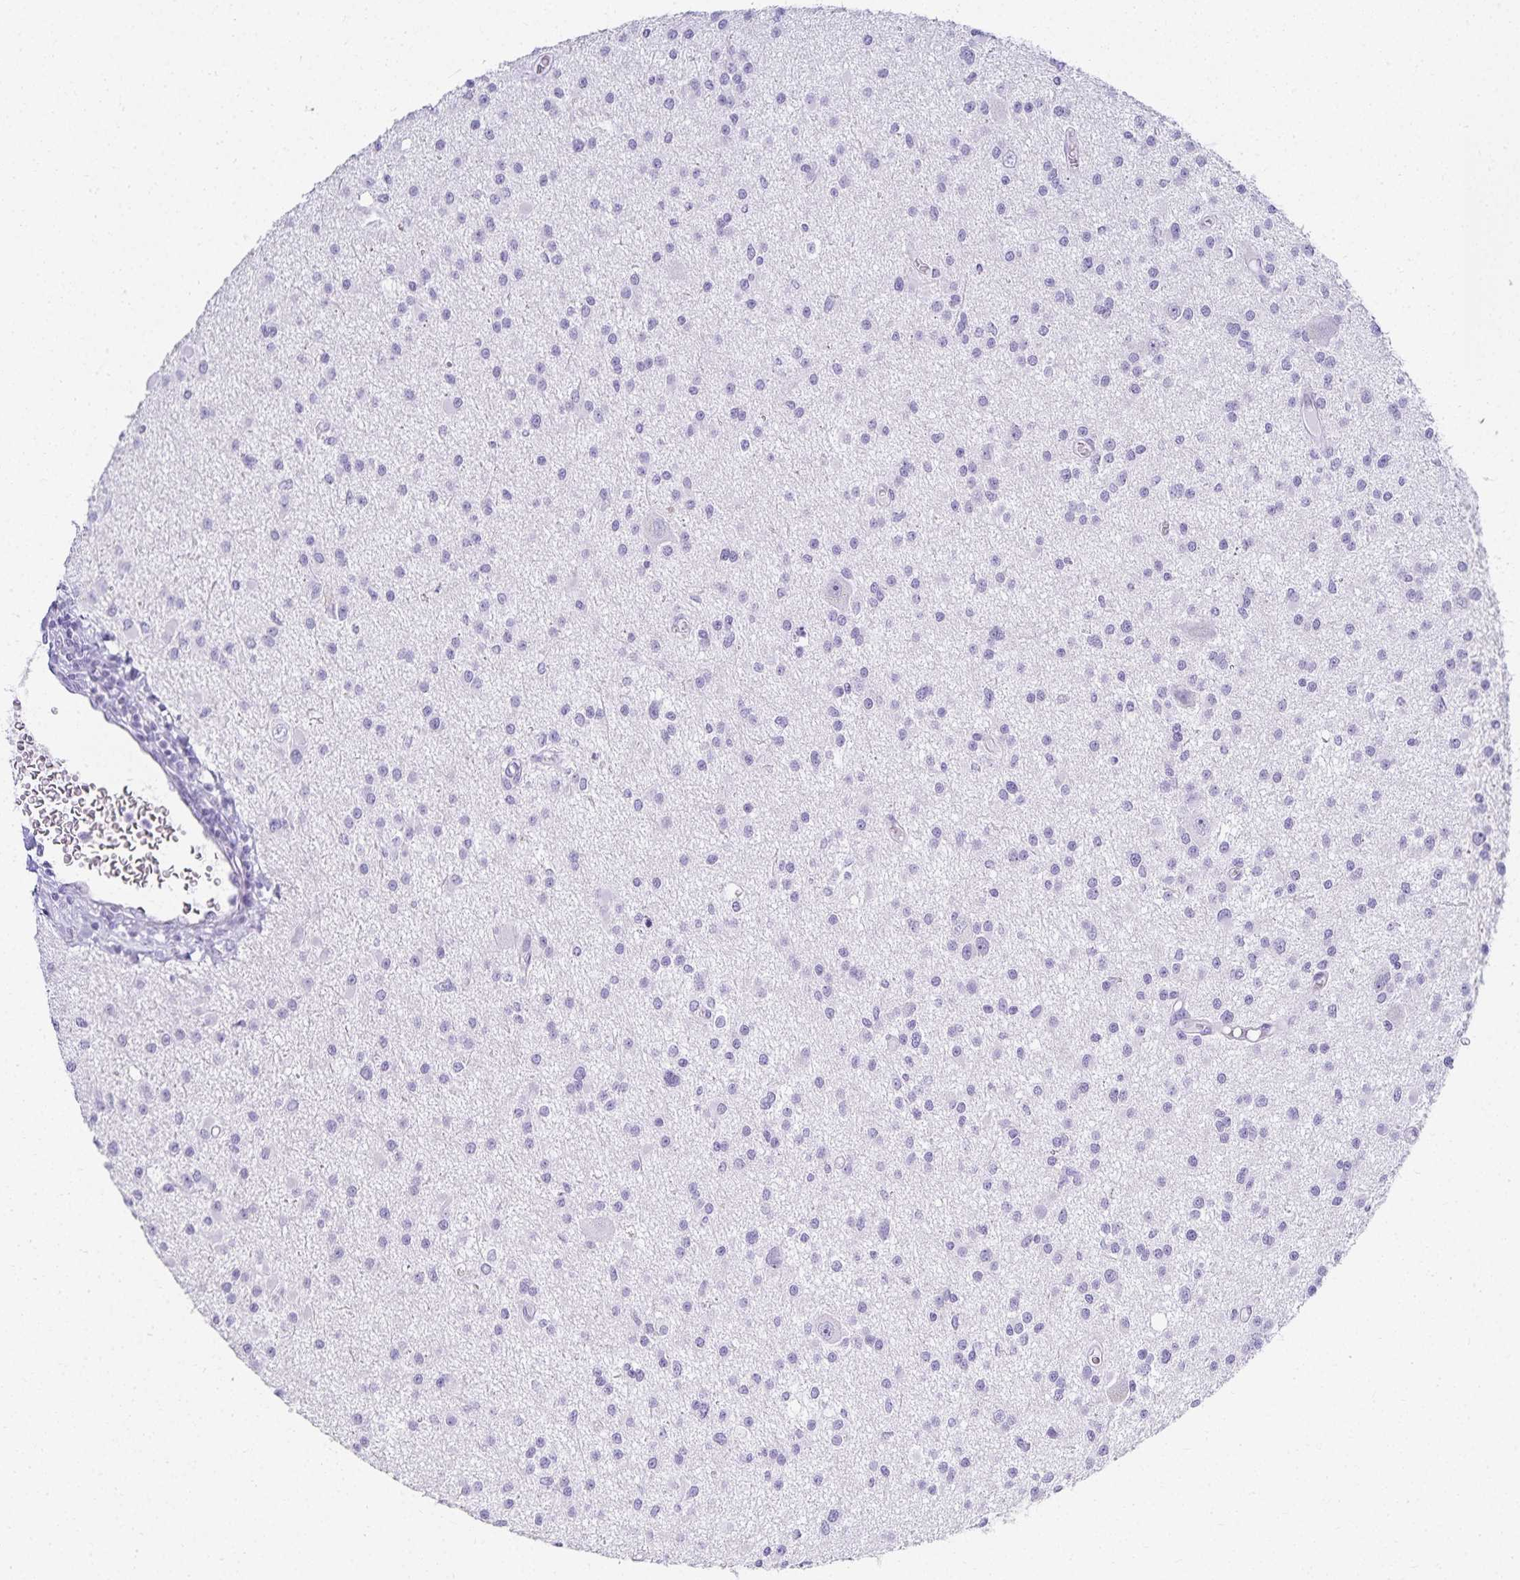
{"staining": {"intensity": "negative", "quantity": "none", "location": "none"}, "tissue": "glioma", "cell_type": "Tumor cells", "image_type": "cancer", "snomed": [{"axis": "morphology", "description": "Glioma, malignant, High grade"}, {"axis": "topography", "description": "Brain"}], "caption": "Immunohistochemical staining of human glioma exhibits no significant expression in tumor cells.", "gene": "GP2", "patient": {"sex": "male", "age": 54}}